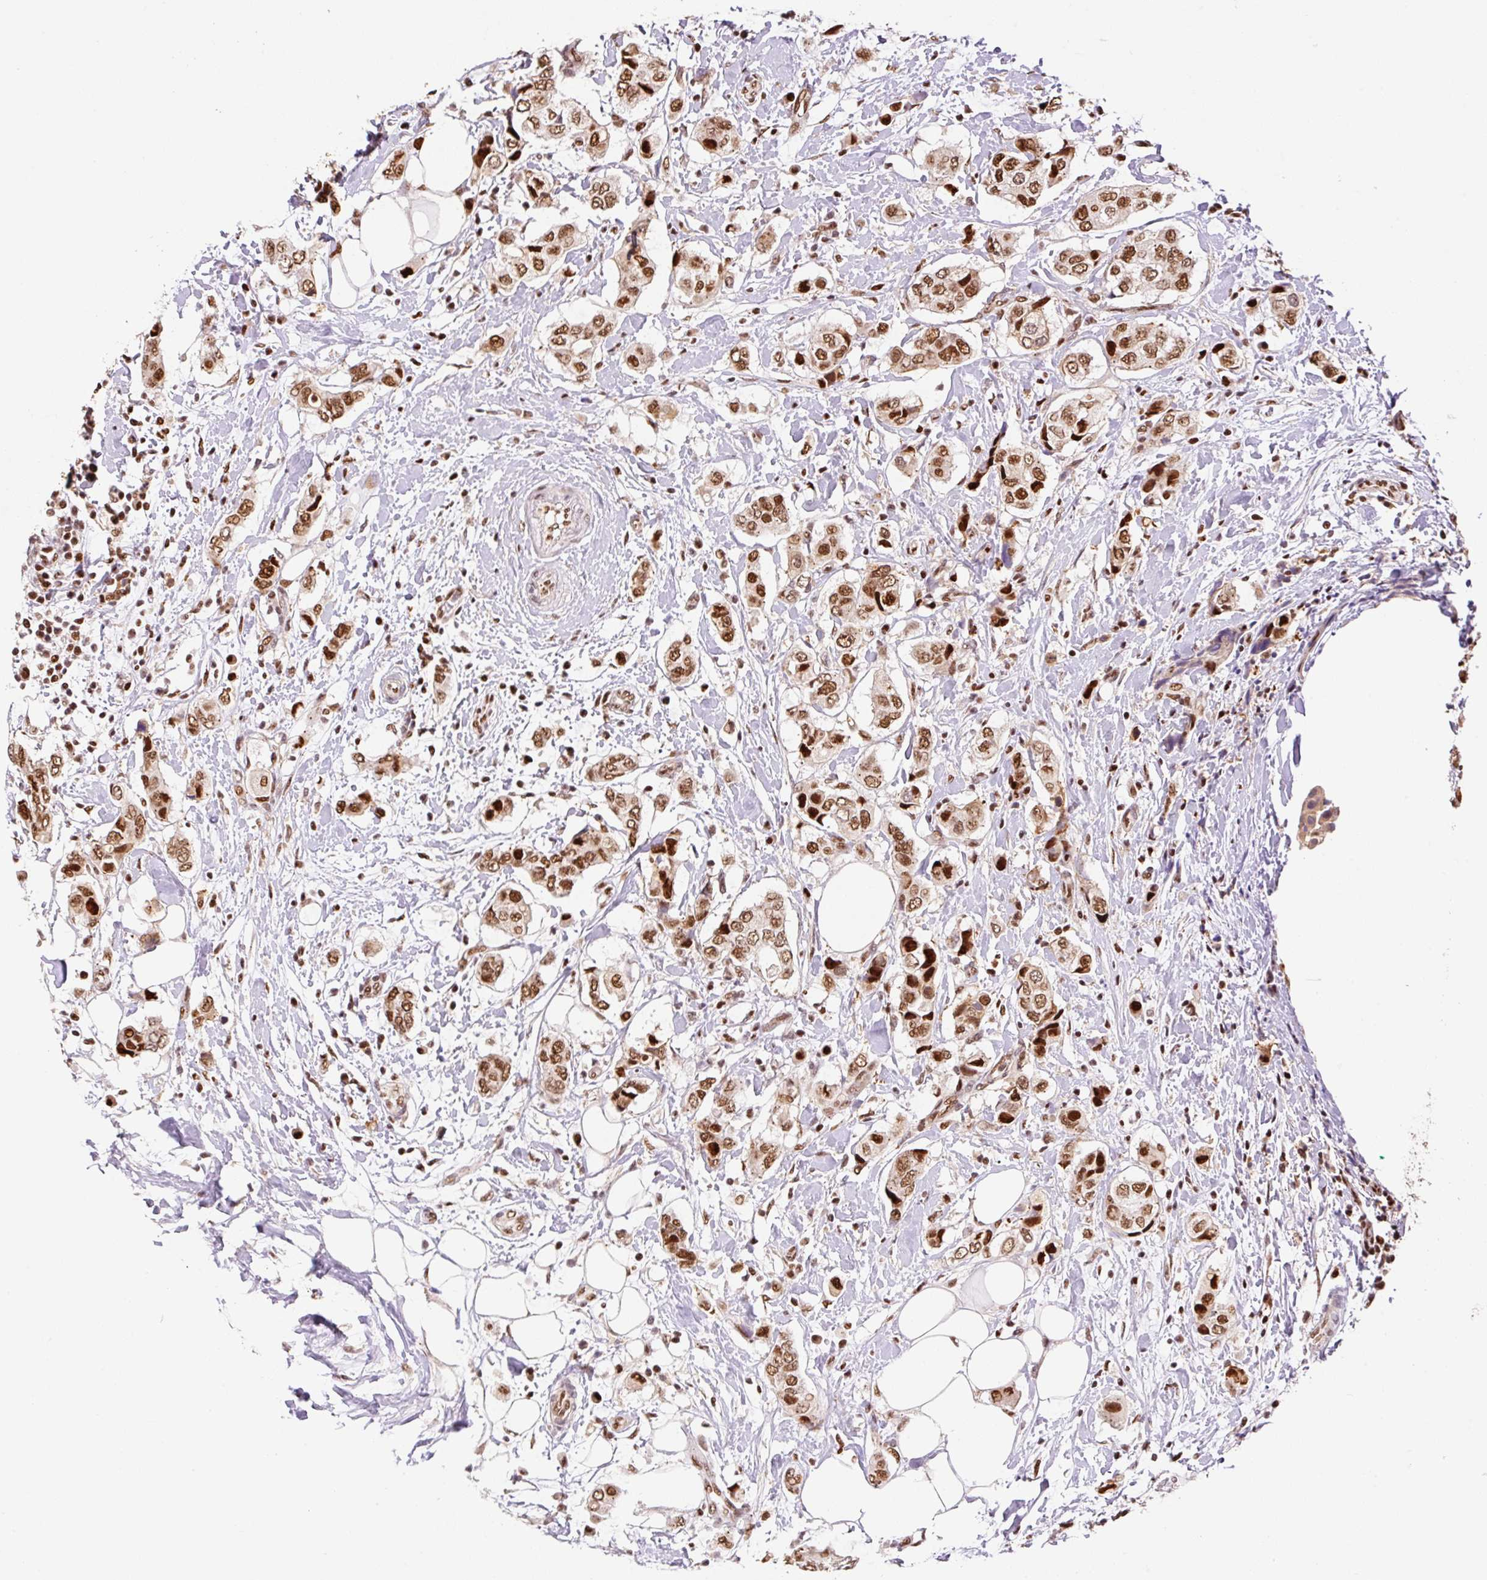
{"staining": {"intensity": "strong", "quantity": ">75%", "location": "nuclear"}, "tissue": "breast cancer", "cell_type": "Tumor cells", "image_type": "cancer", "snomed": [{"axis": "morphology", "description": "Lobular carcinoma"}, {"axis": "topography", "description": "Breast"}], "caption": "Tumor cells exhibit high levels of strong nuclear positivity in approximately >75% of cells in breast cancer (lobular carcinoma). Nuclei are stained in blue.", "gene": "GPR139", "patient": {"sex": "female", "age": 51}}